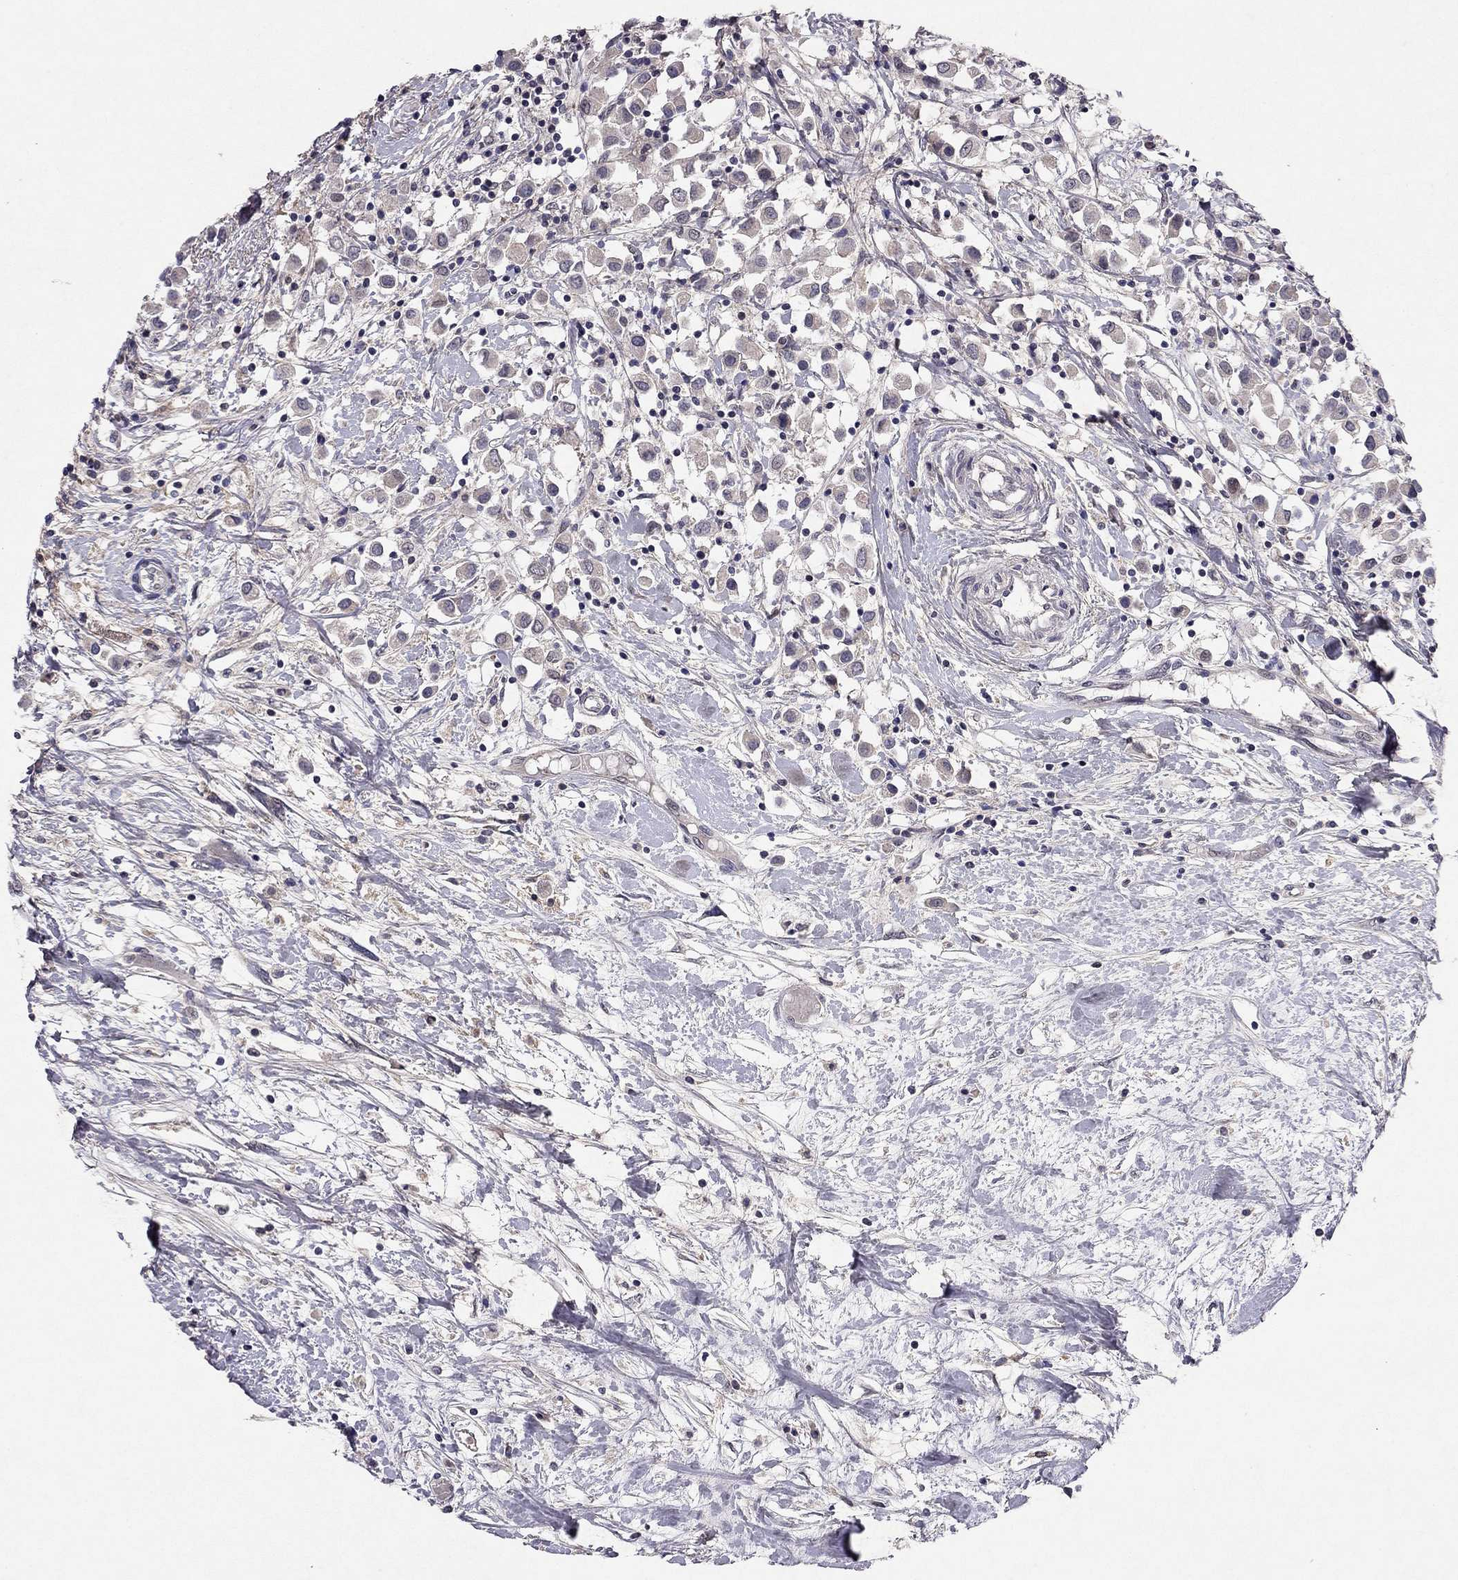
{"staining": {"intensity": "weak", "quantity": "<25%", "location": "cytoplasmic/membranous"}, "tissue": "breast cancer", "cell_type": "Tumor cells", "image_type": "cancer", "snomed": [{"axis": "morphology", "description": "Duct carcinoma"}, {"axis": "topography", "description": "Breast"}], "caption": "The immunohistochemistry image has no significant positivity in tumor cells of breast cancer (infiltrating ductal carcinoma) tissue.", "gene": "ESR2", "patient": {"sex": "female", "age": 61}}